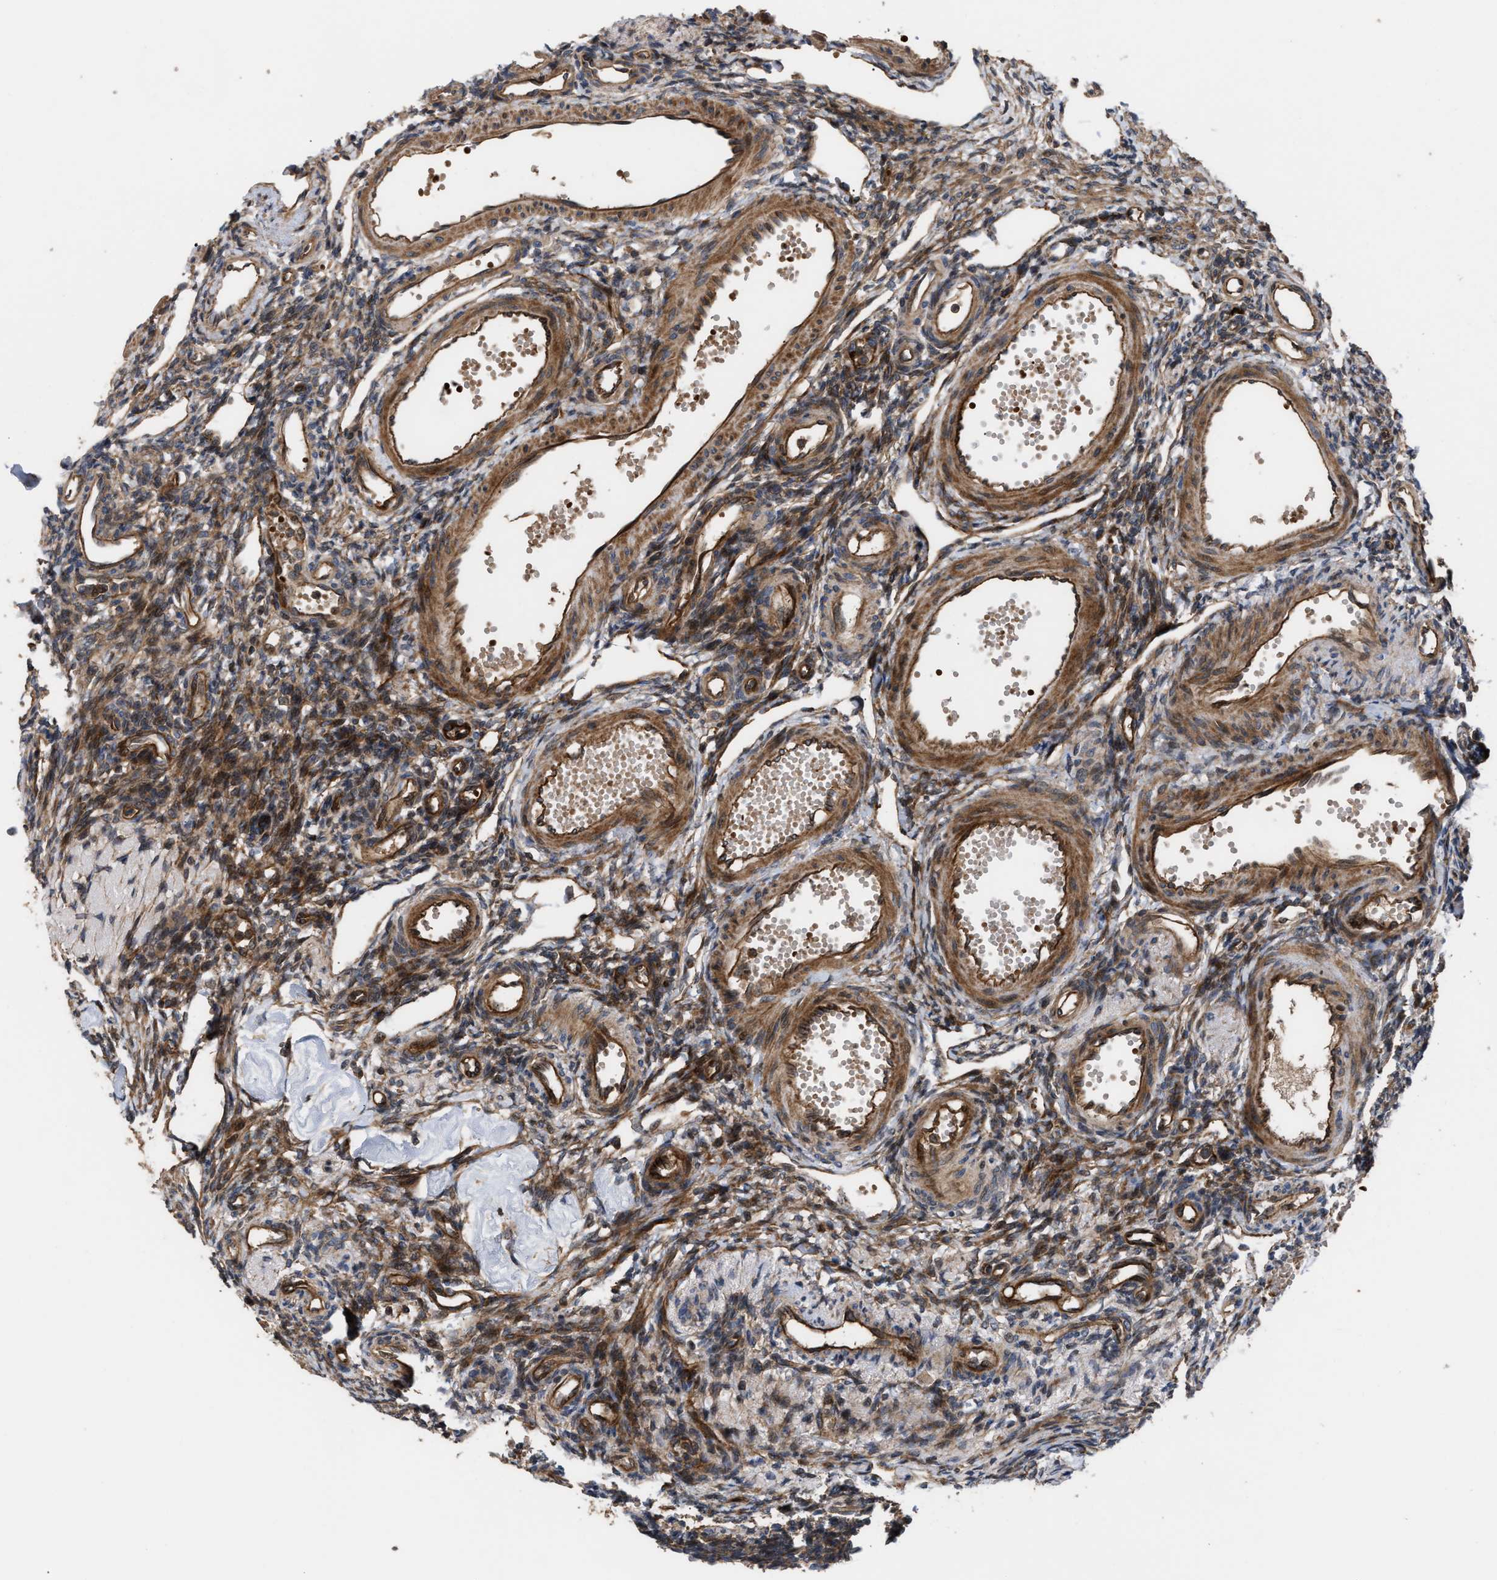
{"staining": {"intensity": "moderate", "quantity": "25%-75%", "location": "cytoplasmic/membranous"}, "tissue": "ovary", "cell_type": "Ovarian stroma cells", "image_type": "normal", "snomed": [{"axis": "morphology", "description": "Normal tissue, NOS"}, {"axis": "topography", "description": "Ovary"}], "caption": "Protein staining of normal ovary demonstrates moderate cytoplasmic/membranous staining in about 25%-75% of ovarian stroma cells.", "gene": "STAU1", "patient": {"sex": "female", "age": 33}}